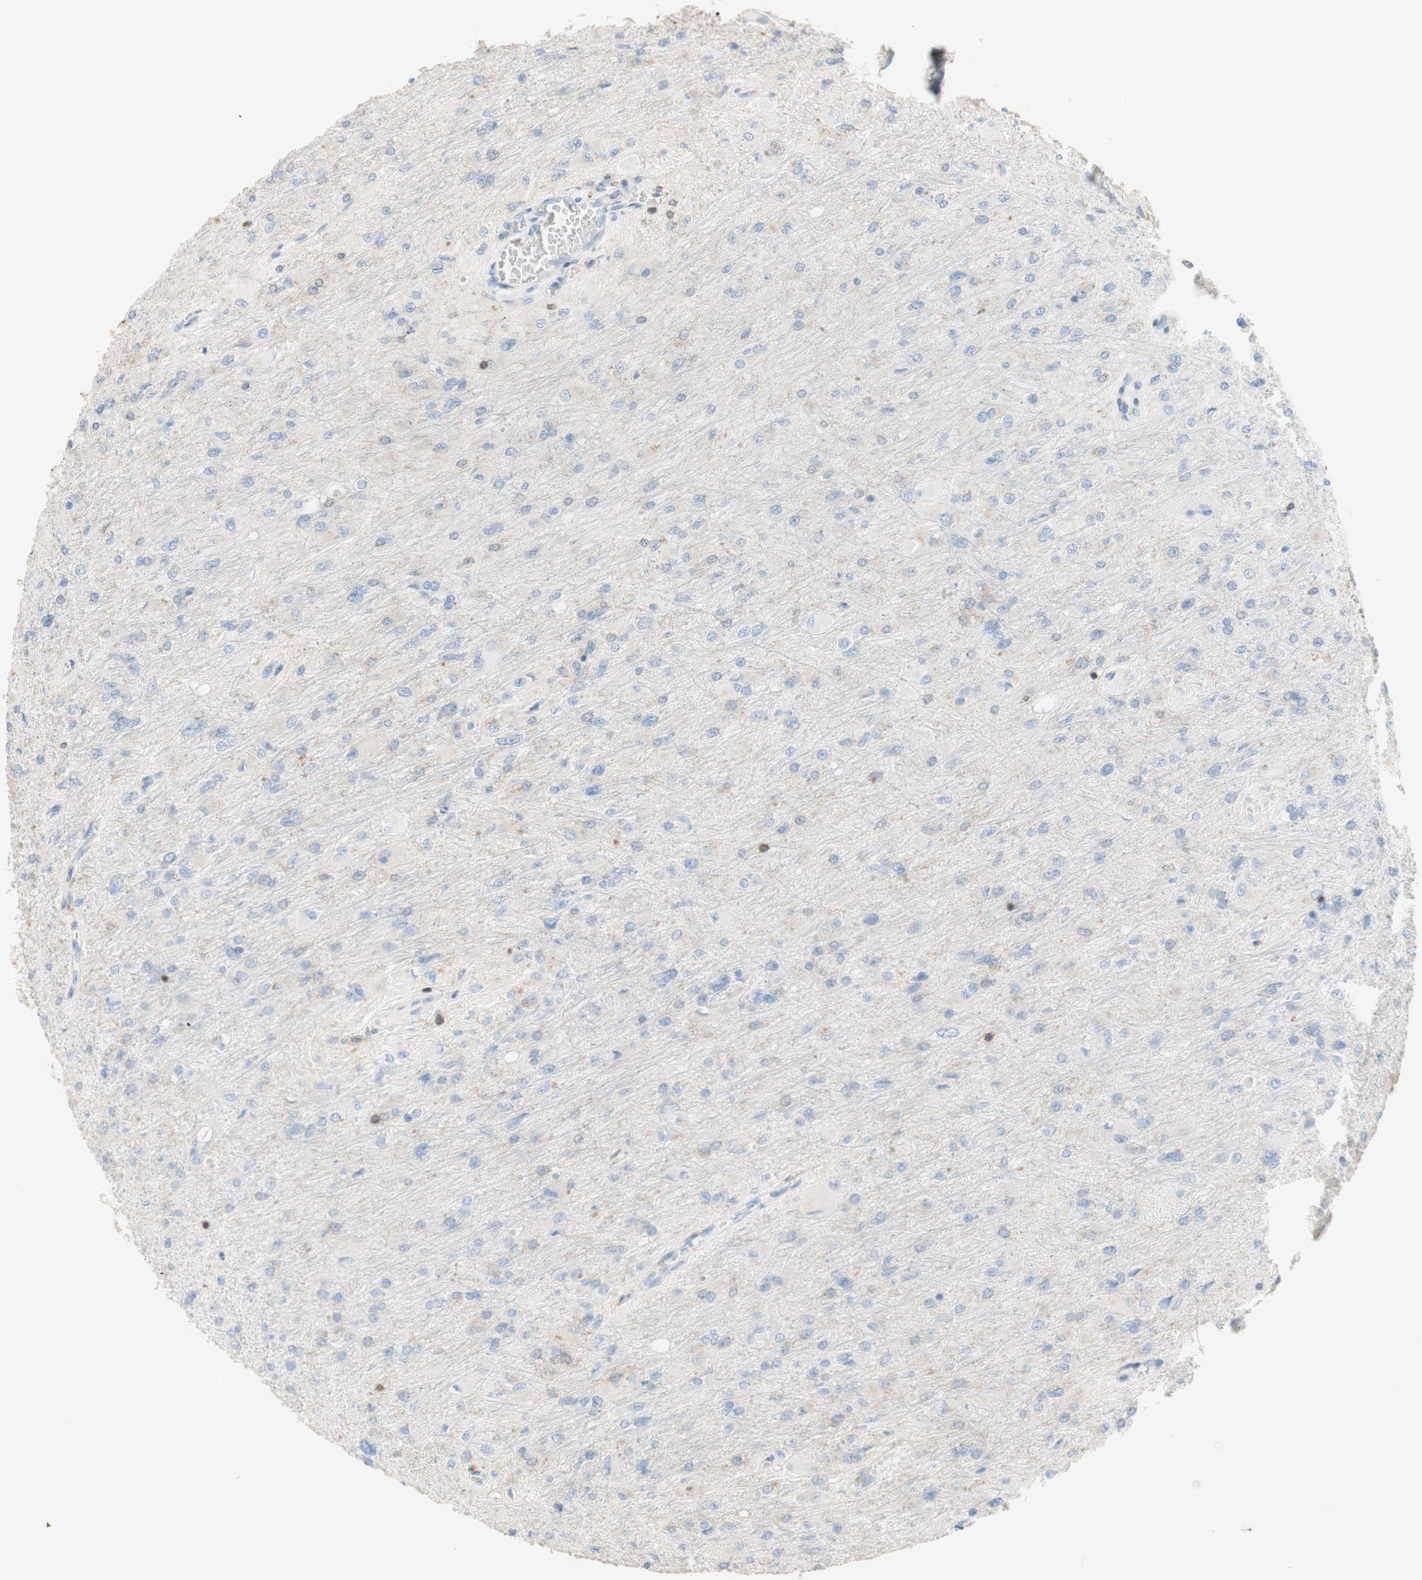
{"staining": {"intensity": "negative", "quantity": "none", "location": "none"}, "tissue": "glioma", "cell_type": "Tumor cells", "image_type": "cancer", "snomed": [{"axis": "morphology", "description": "Glioma, malignant, High grade"}, {"axis": "topography", "description": "Cerebral cortex"}], "caption": "A high-resolution histopathology image shows immunohistochemistry (IHC) staining of glioma, which displays no significant positivity in tumor cells.", "gene": "SPINK6", "patient": {"sex": "female", "age": 36}}